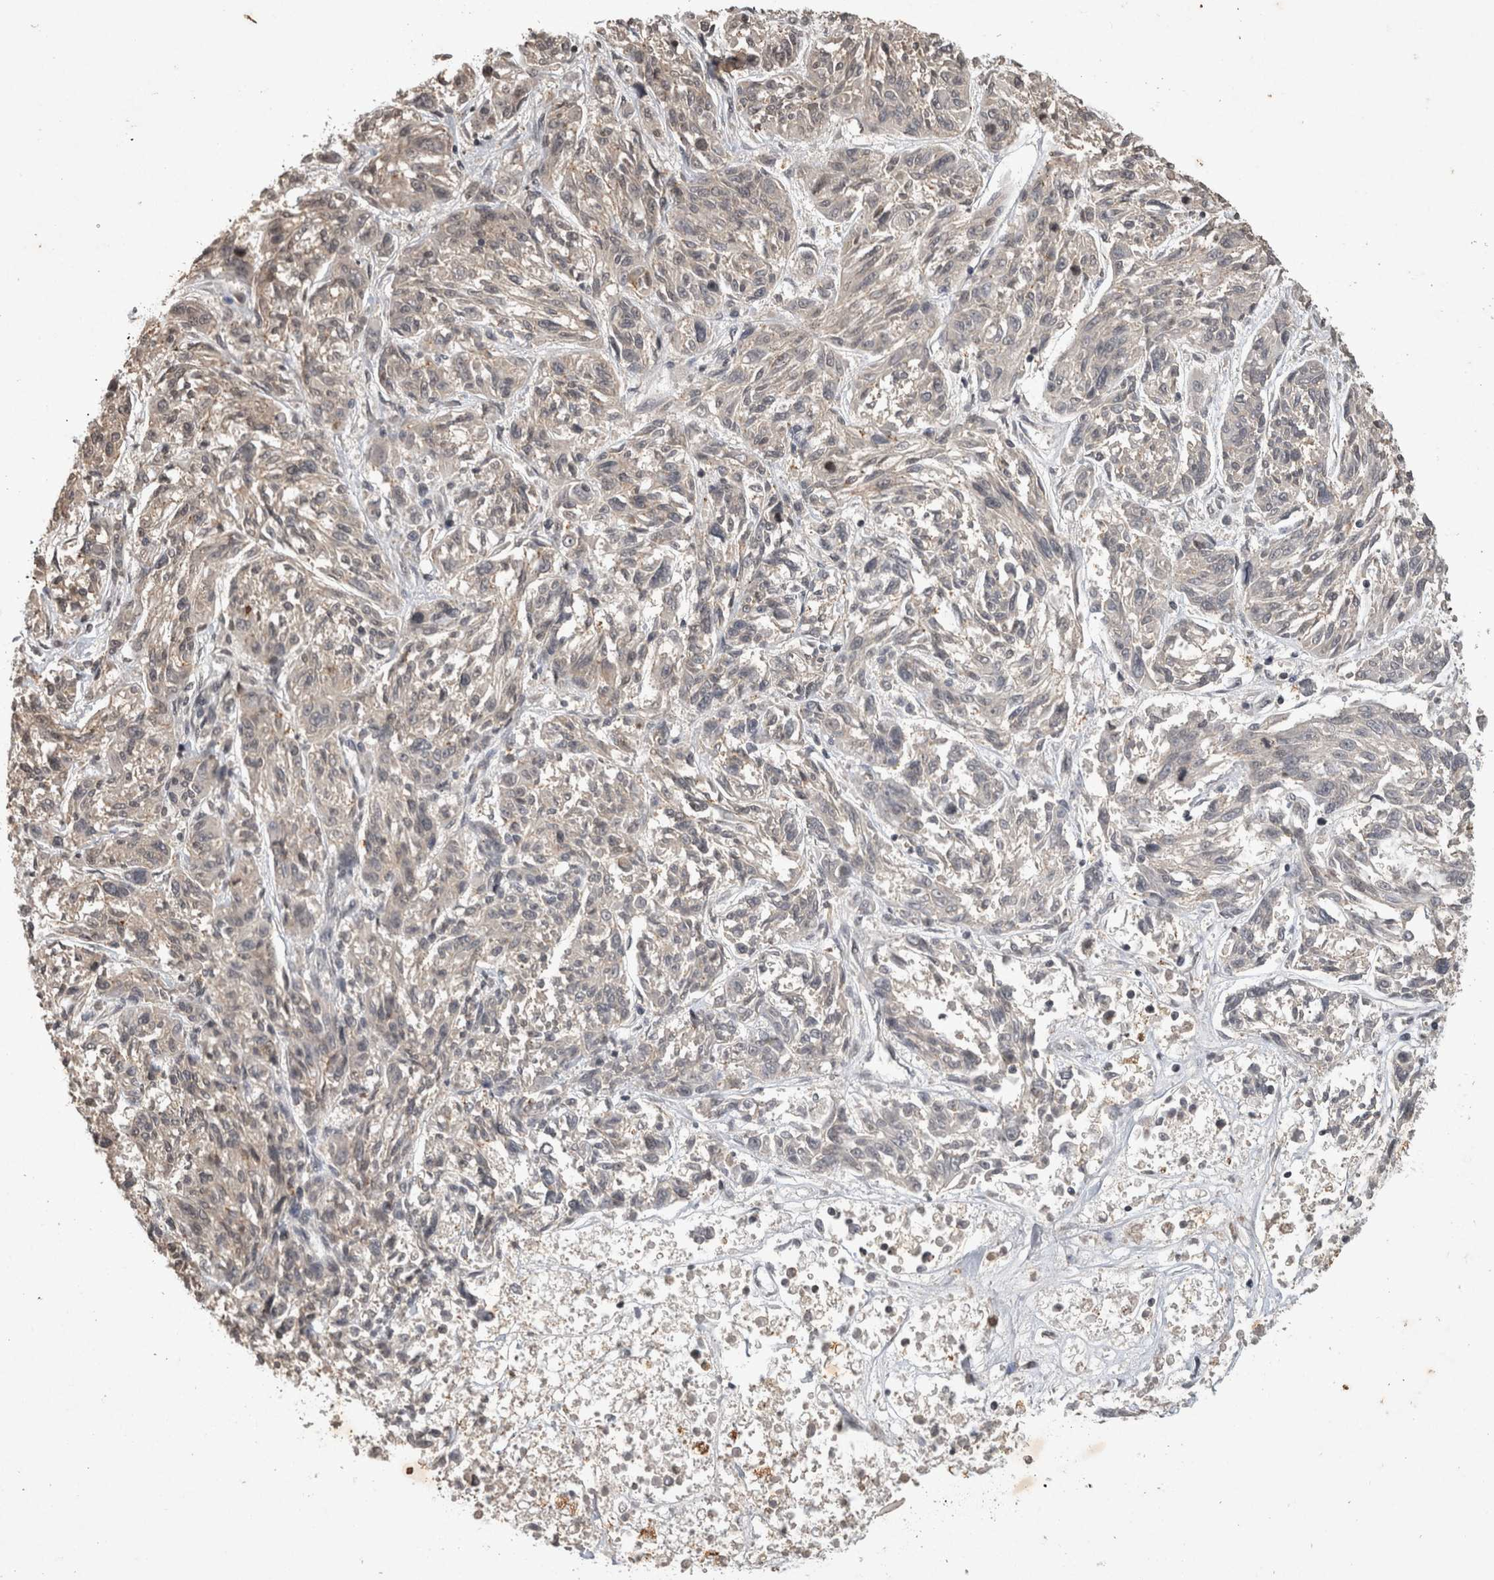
{"staining": {"intensity": "negative", "quantity": "none", "location": "none"}, "tissue": "melanoma", "cell_type": "Tumor cells", "image_type": "cancer", "snomed": [{"axis": "morphology", "description": "Malignant melanoma, NOS"}, {"axis": "topography", "description": "Skin"}], "caption": "IHC photomicrograph of neoplastic tissue: melanoma stained with DAB (3,3'-diaminobenzidine) shows no significant protein positivity in tumor cells.", "gene": "HRK", "patient": {"sex": "male", "age": 53}}